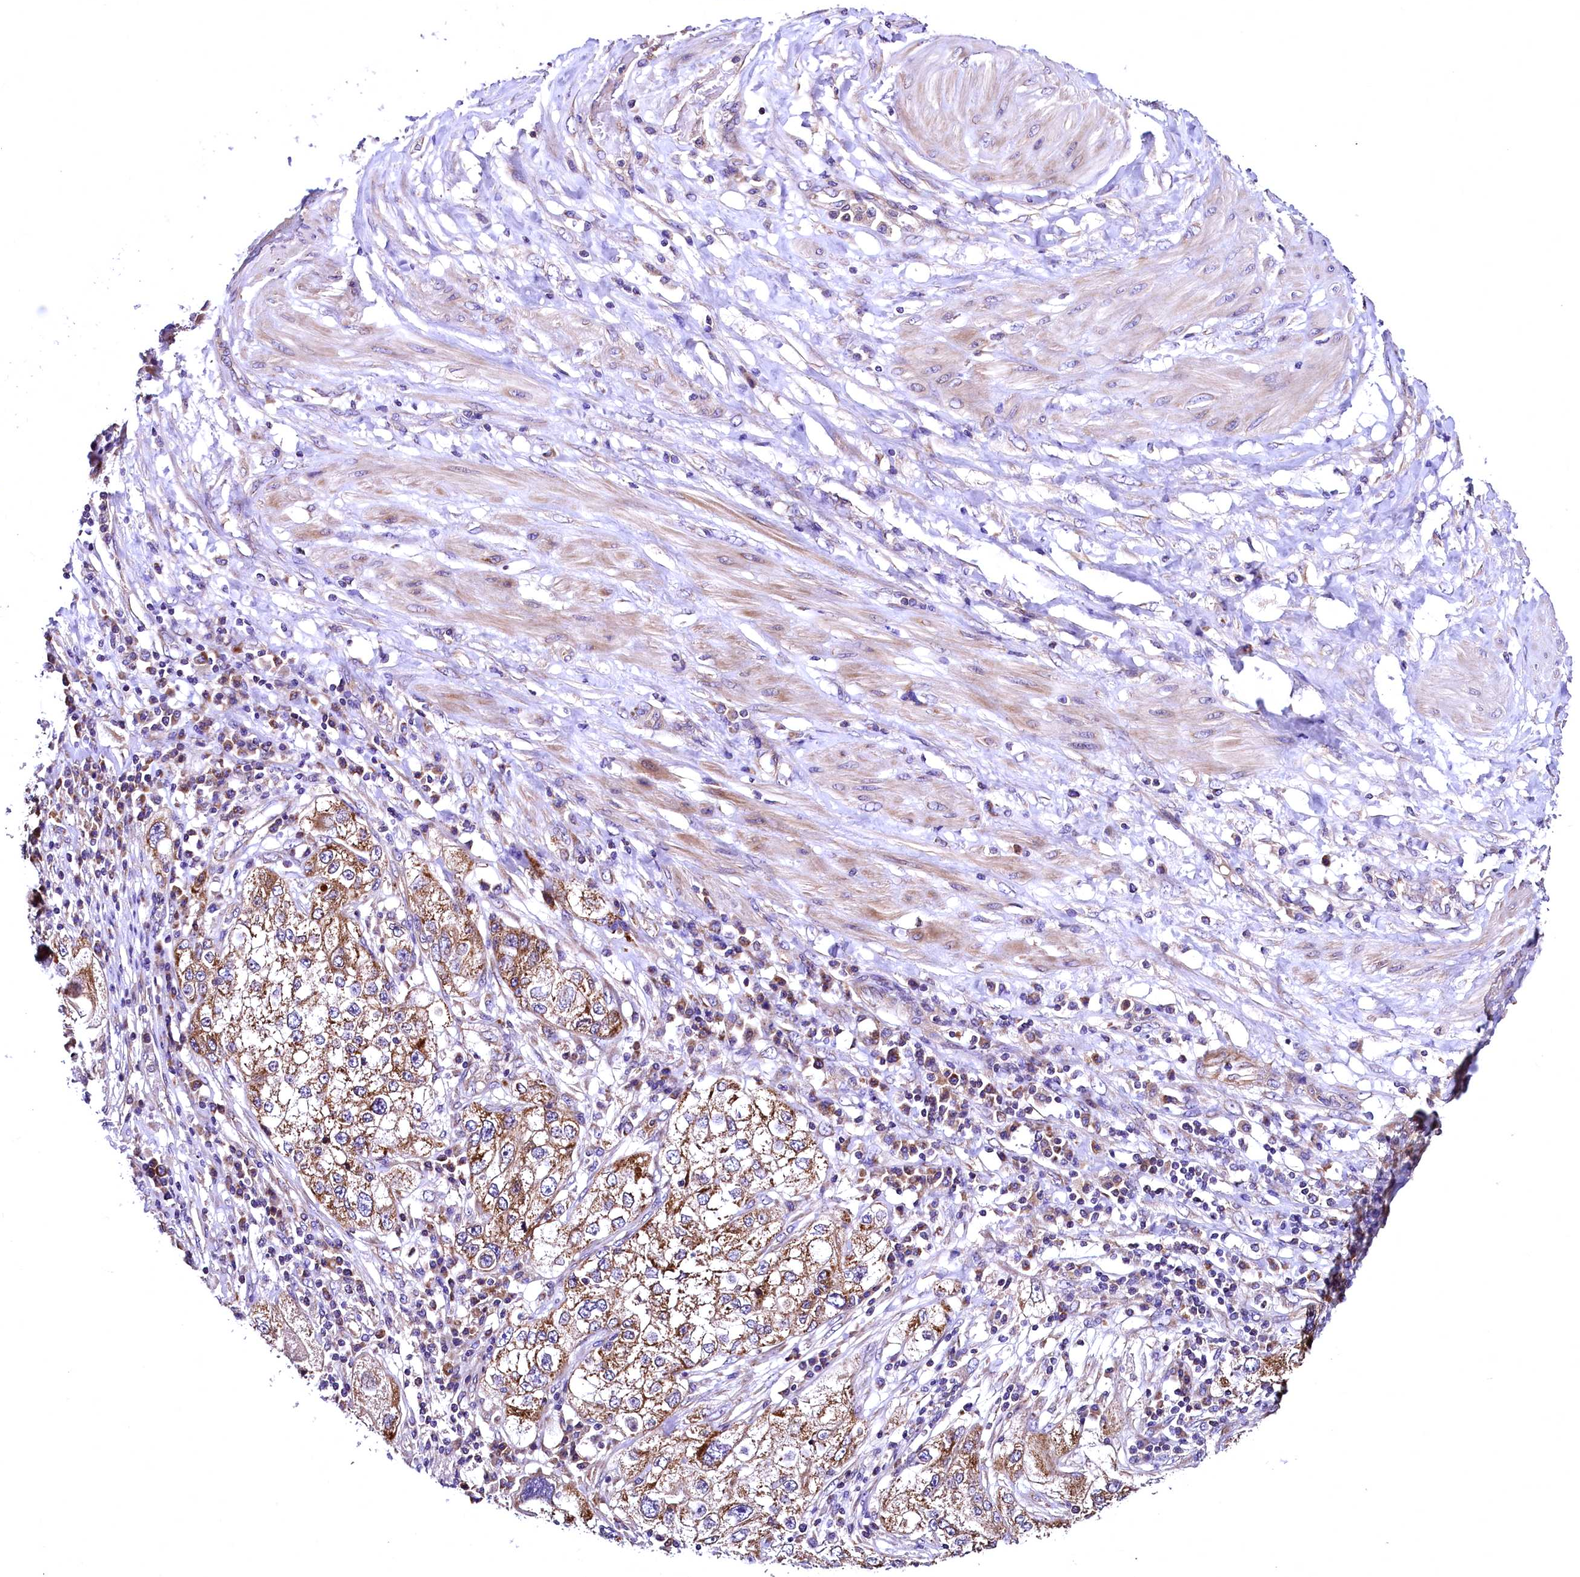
{"staining": {"intensity": "moderate", "quantity": ">75%", "location": "cytoplasmic/membranous"}, "tissue": "endometrial cancer", "cell_type": "Tumor cells", "image_type": "cancer", "snomed": [{"axis": "morphology", "description": "Adenocarcinoma, NOS"}, {"axis": "topography", "description": "Endometrium"}], "caption": "Immunohistochemical staining of human endometrial cancer (adenocarcinoma) demonstrates medium levels of moderate cytoplasmic/membranous protein expression in about >75% of tumor cells.", "gene": "MRPL57", "patient": {"sex": "female", "age": 49}}